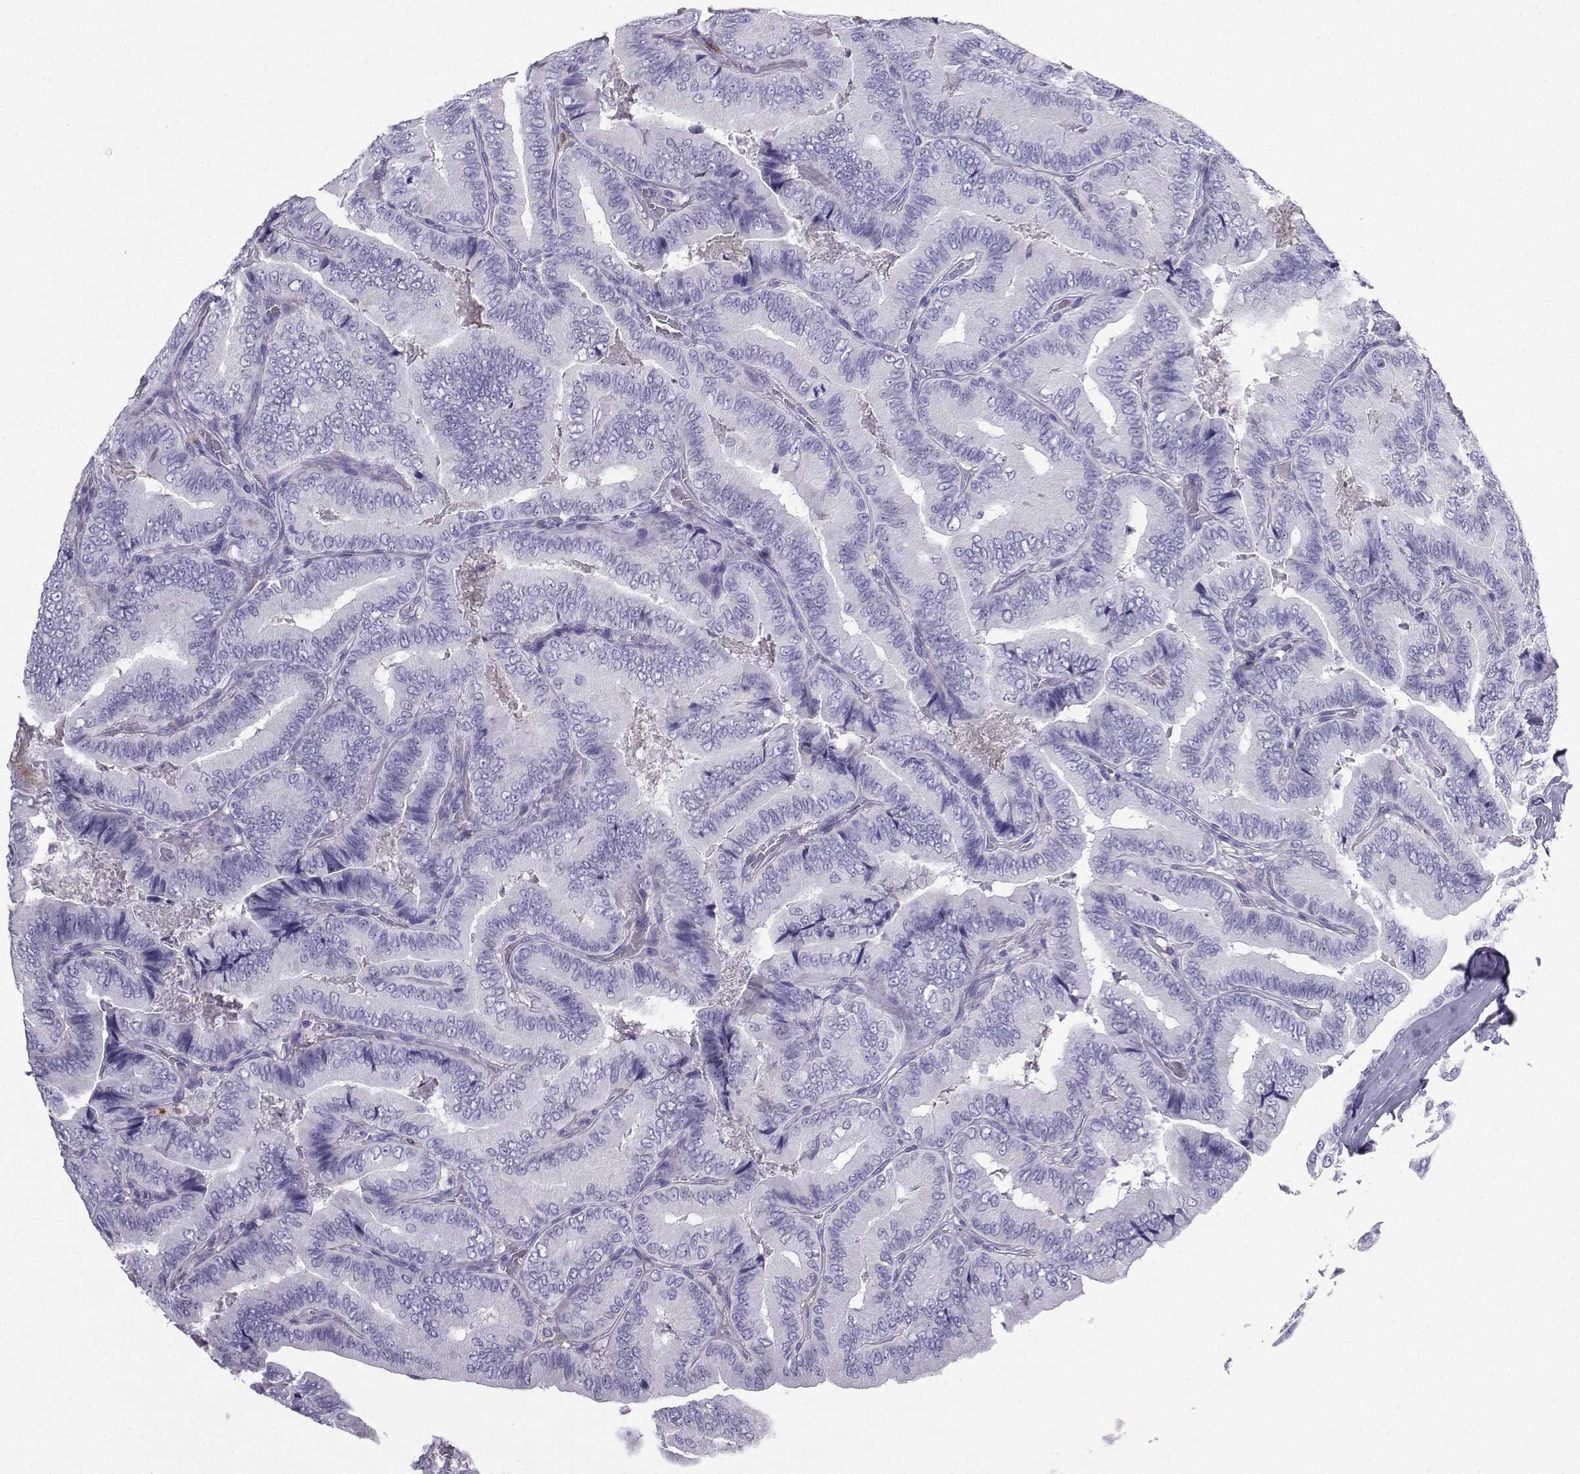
{"staining": {"intensity": "negative", "quantity": "none", "location": "none"}, "tissue": "thyroid cancer", "cell_type": "Tumor cells", "image_type": "cancer", "snomed": [{"axis": "morphology", "description": "Papillary adenocarcinoma, NOS"}, {"axis": "topography", "description": "Thyroid gland"}], "caption": "Immunohistochemistry (IHC) of thyroid papillary adenocarcinoma demonstrates no expression in tumor cells.", "gene": "SLC18A2", "patient": {"sex": "male", "age": 61}}